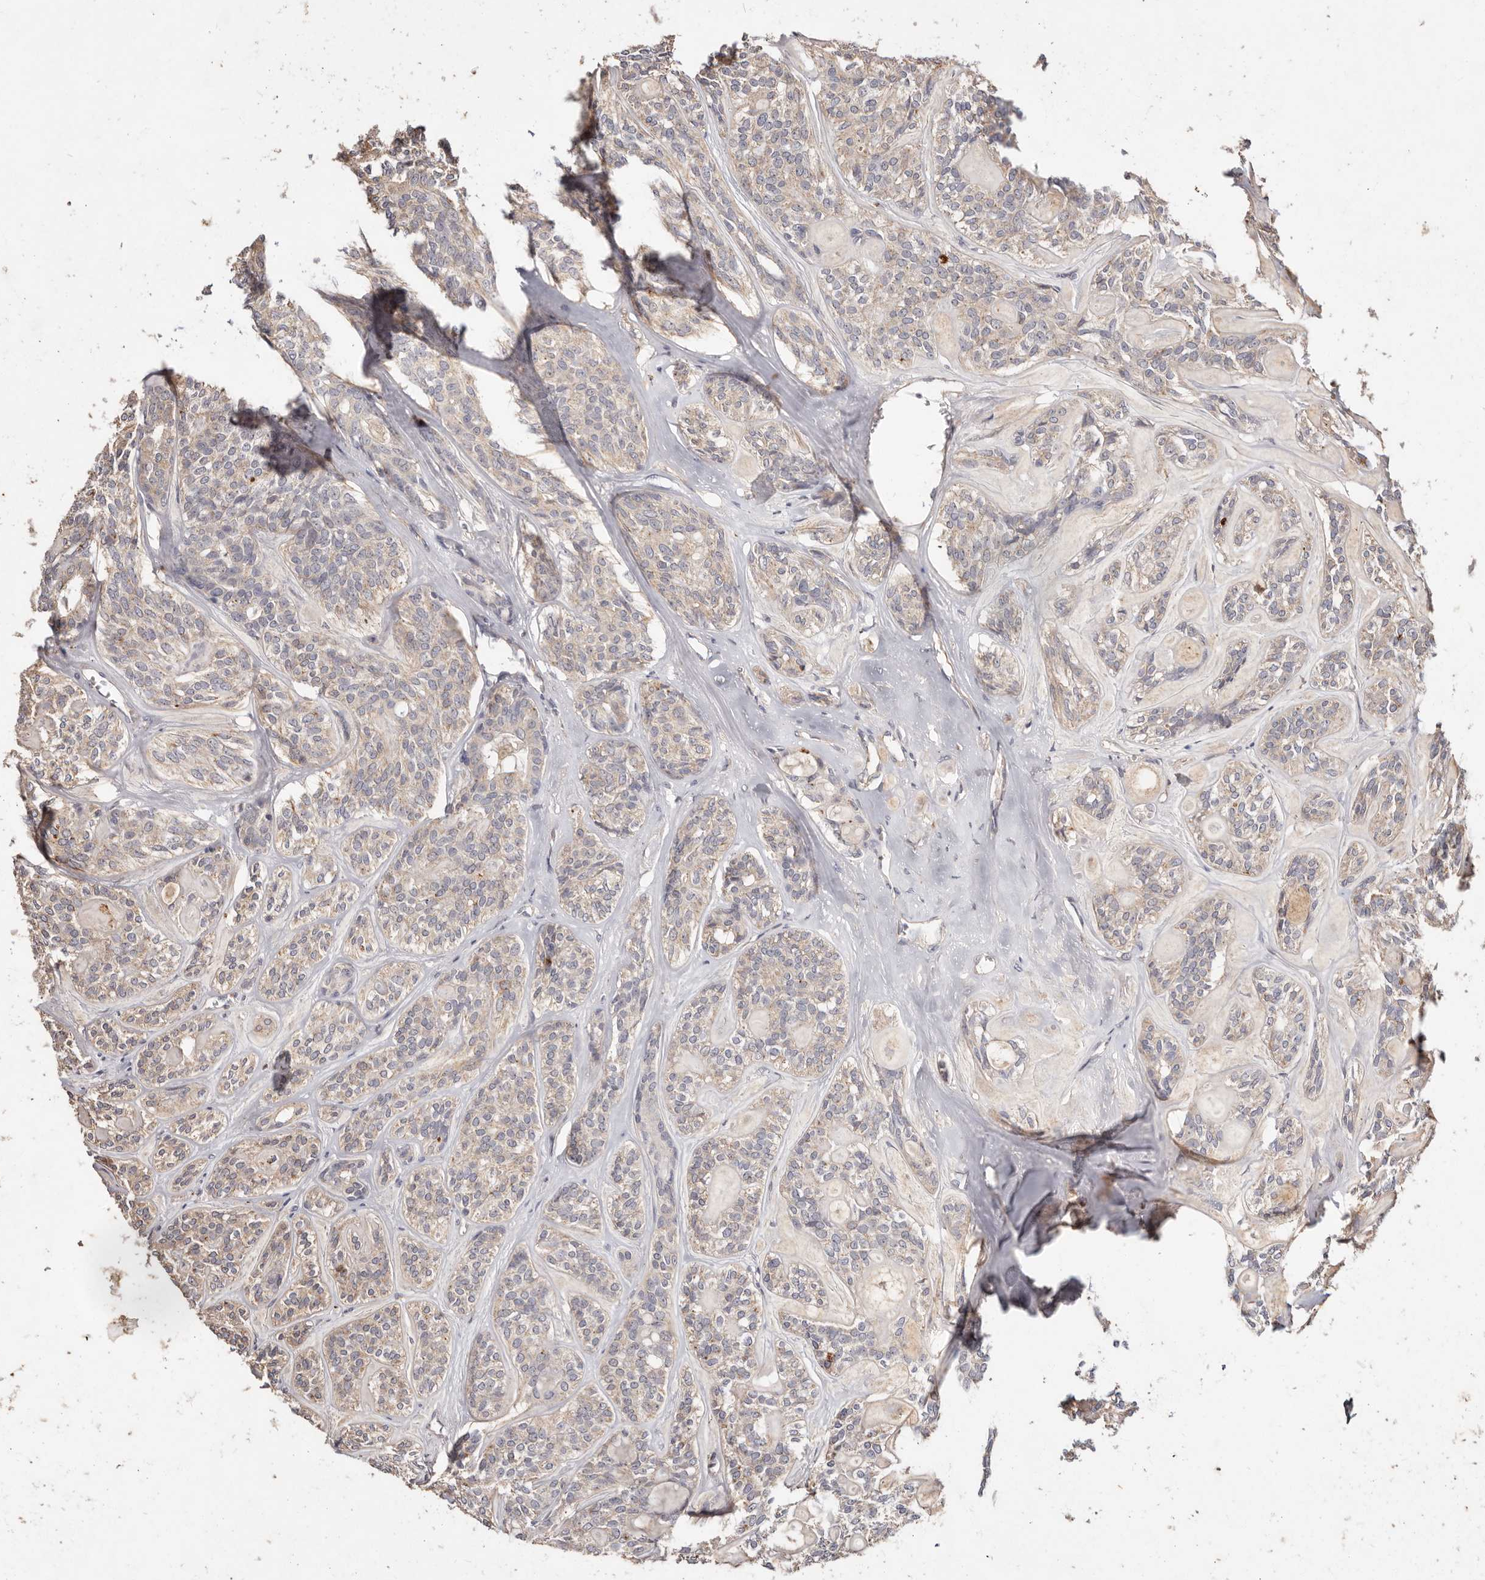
{"staining": {"intensity": "negative", "quantity": "none", "location": "none"}, "tissue": "head and neck cancer", "cell_type": "Tumor cells", "image_type": "cancer", "snomed": [{"axis": "morphology", "description": "Adenocarcinoma, NOS"}, {"axis": "topography", "description": "Head-Neck"}], "caption": "DAB immunohistochemical staining of adenocarcinoma (head and neck) demonstrates no significant positivity in tumor cells.", "gene": "THBS3", "patient": {"sex": "male", "age": 66}}